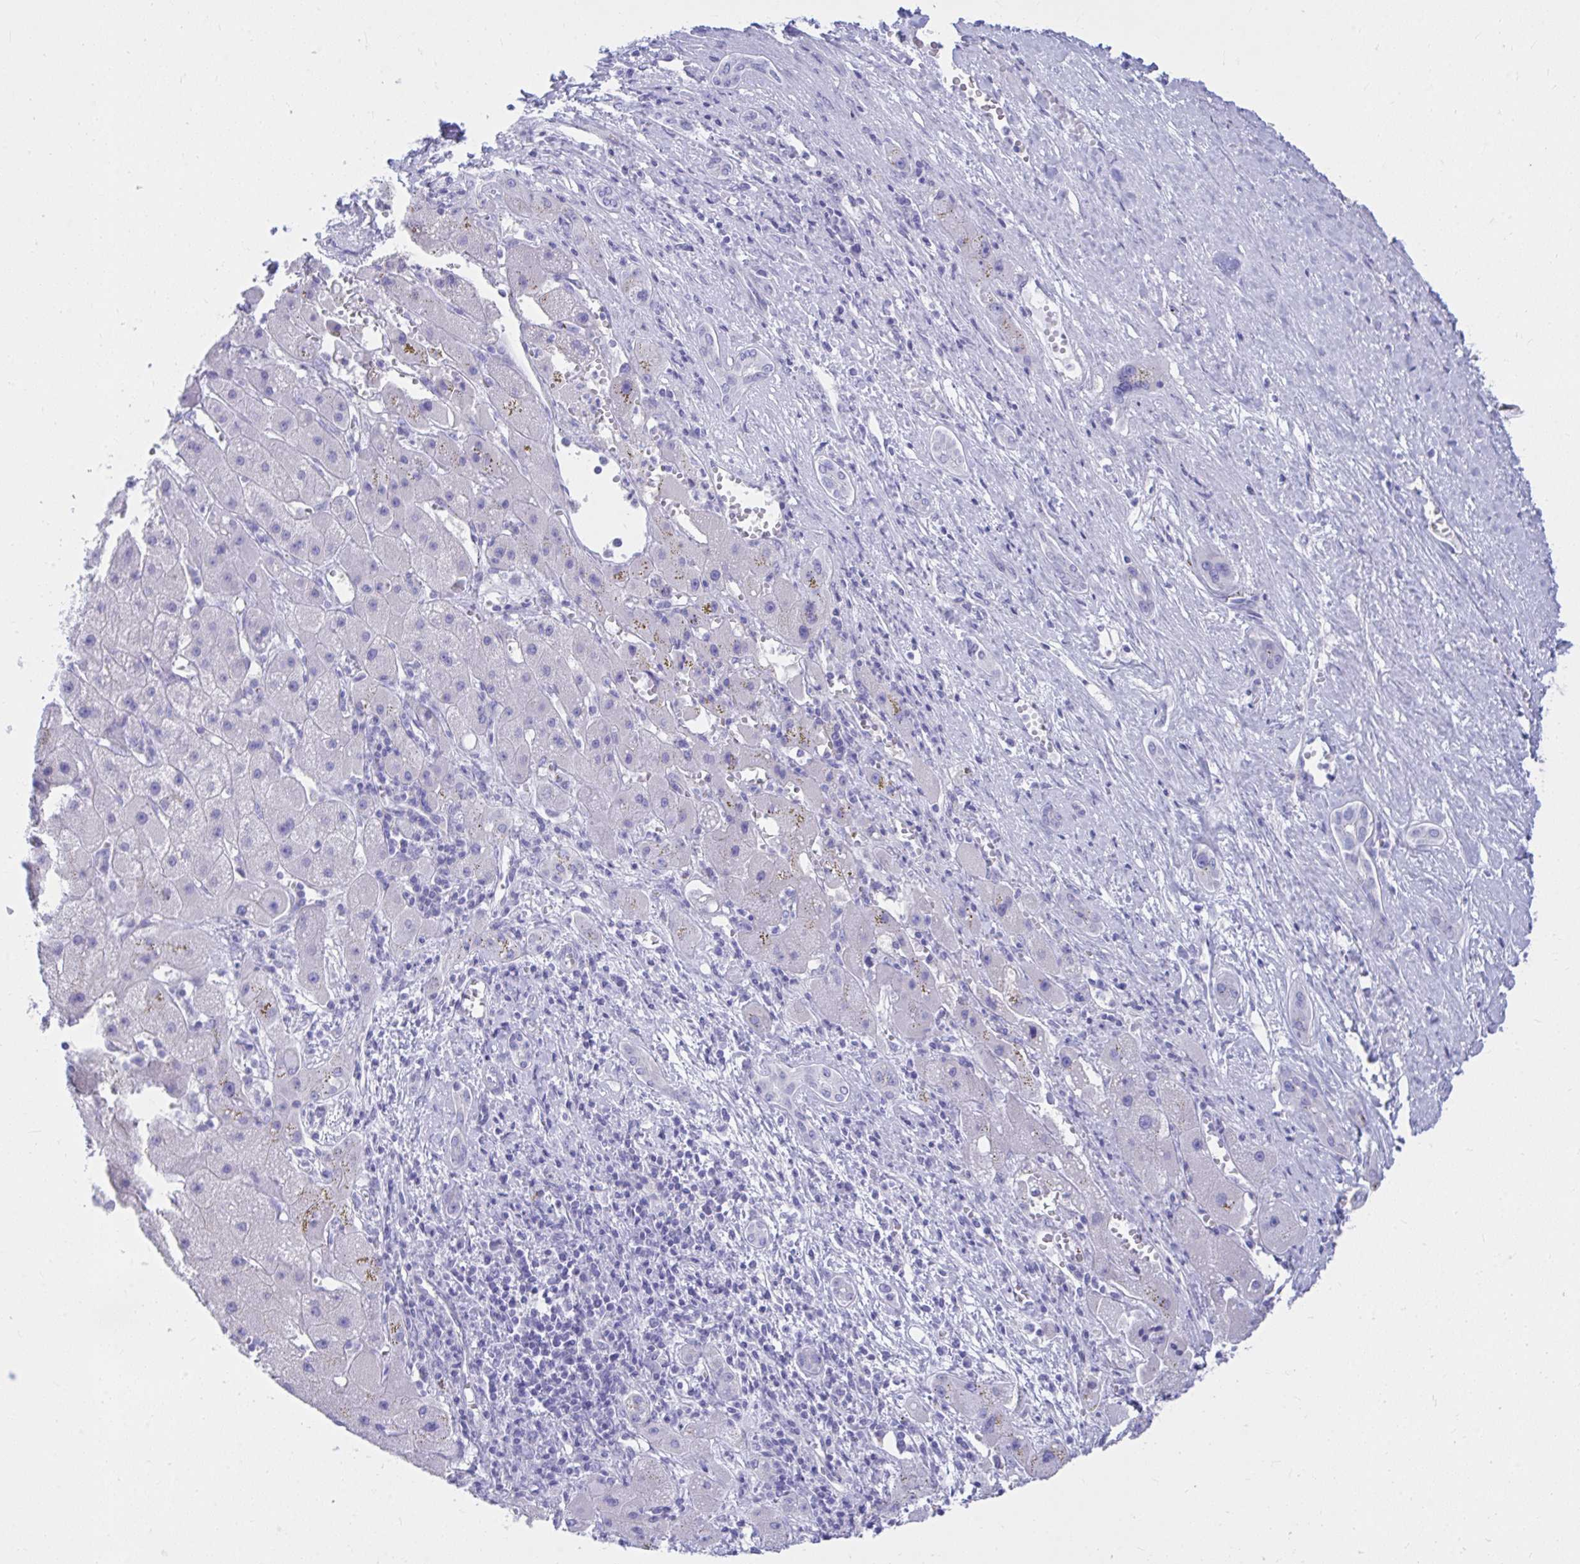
{"staining": {"intensity": "negative", "quantity": "none", "location": "none"}, "tissue": "liver cancer", "cell_type": "Tumor cells", "image_type": "cancer", "snomed": [{"axis": "morphology", "description": "Carcinoma, Hepatocellular, NOS"}, {"axis": "topography", "description": "Liver"}], "caption": "Human liver hepatocellular carcinoma stained for a protein using IHC displays no positivity in tumor cells.", "gene": "SHISA8", "patient": {"sex": "female", "age": 82}}